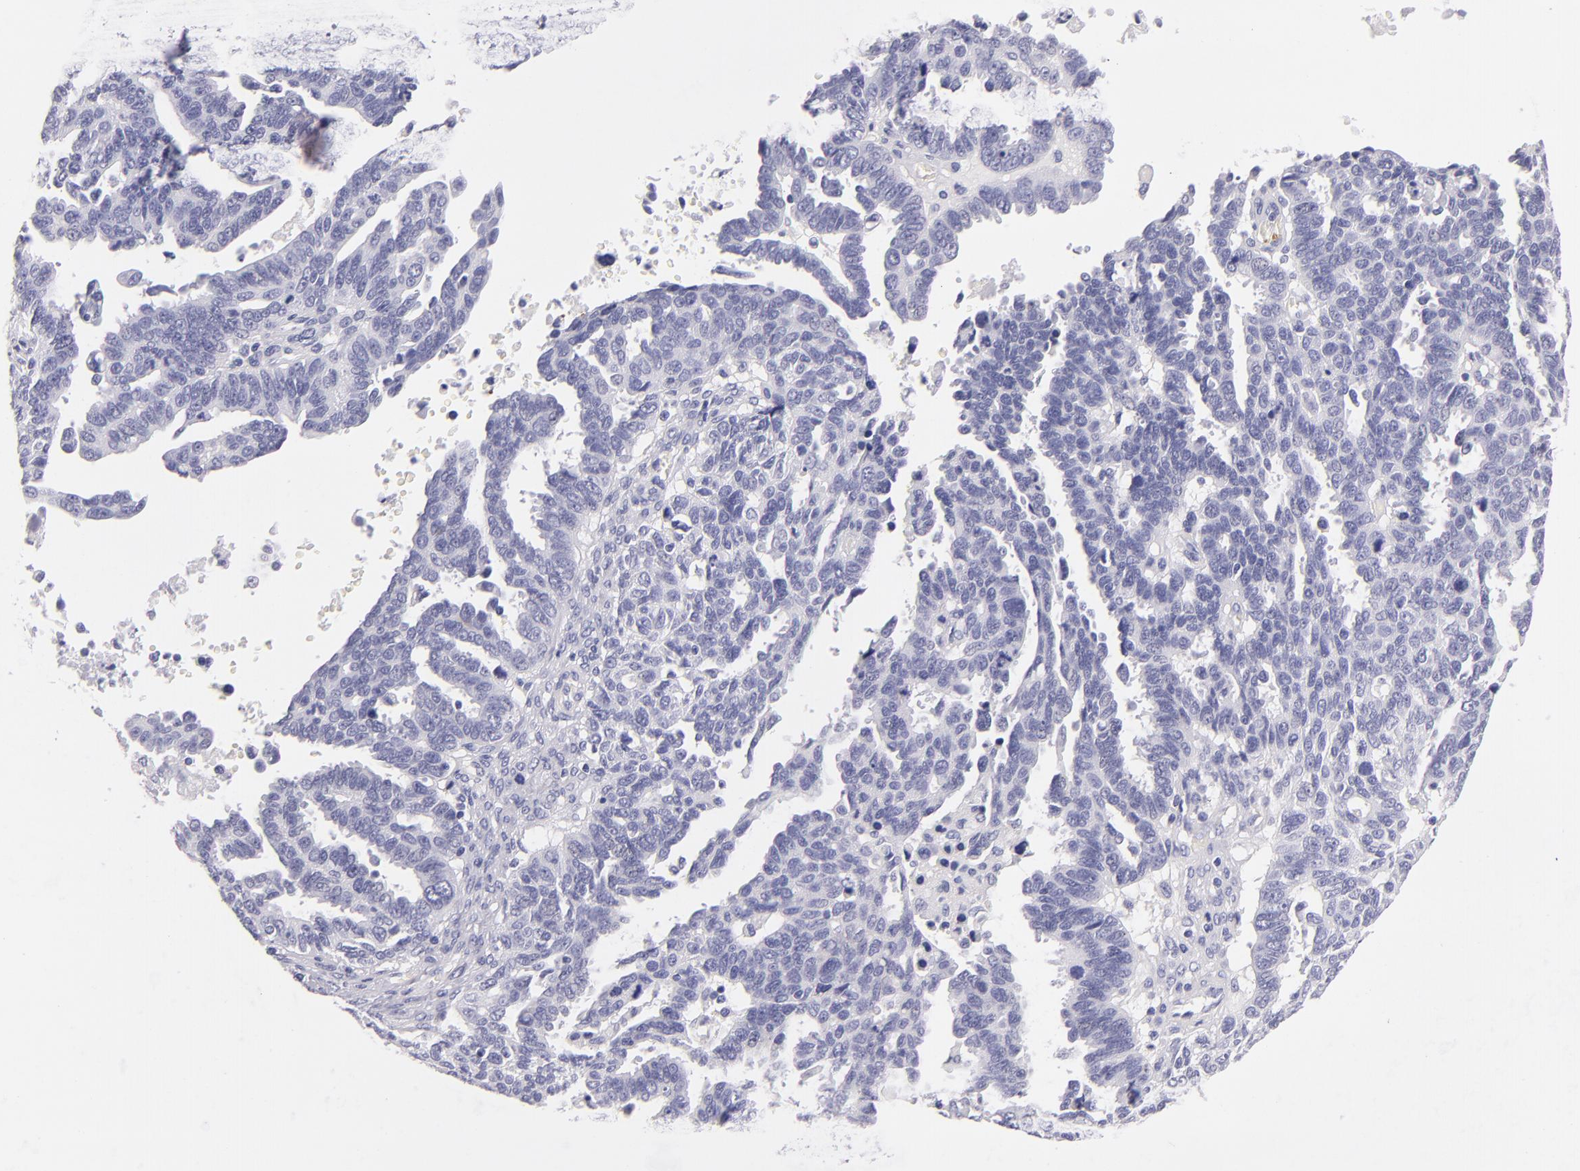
{"staining": {"intensity": "negative", "quantity": "none", "location": "none"}, "tissue": "ovarian cancer", "cell_type": "Tumor cells", "image_type": "cancer", "snomed": [{"axis": "morphology", "description": "Carcinoma, endometroid"}, {"axis": "morphology", "description": "Cystadenocarcinoma, serous, NOS"}, {"axis": "topography", "description": "Ovary"}], "caption": "A high-resolution micrograph shows IHC staining of ovarian cancer (serous cystadenocarcinoma), which demonstrates no significant staining in tumor cells. (Immunohistochemistry (ihc), brightfield microscopy, high magnification).", "gene": "GP1BA", "patient": {"sex": "female", "age": 45}}